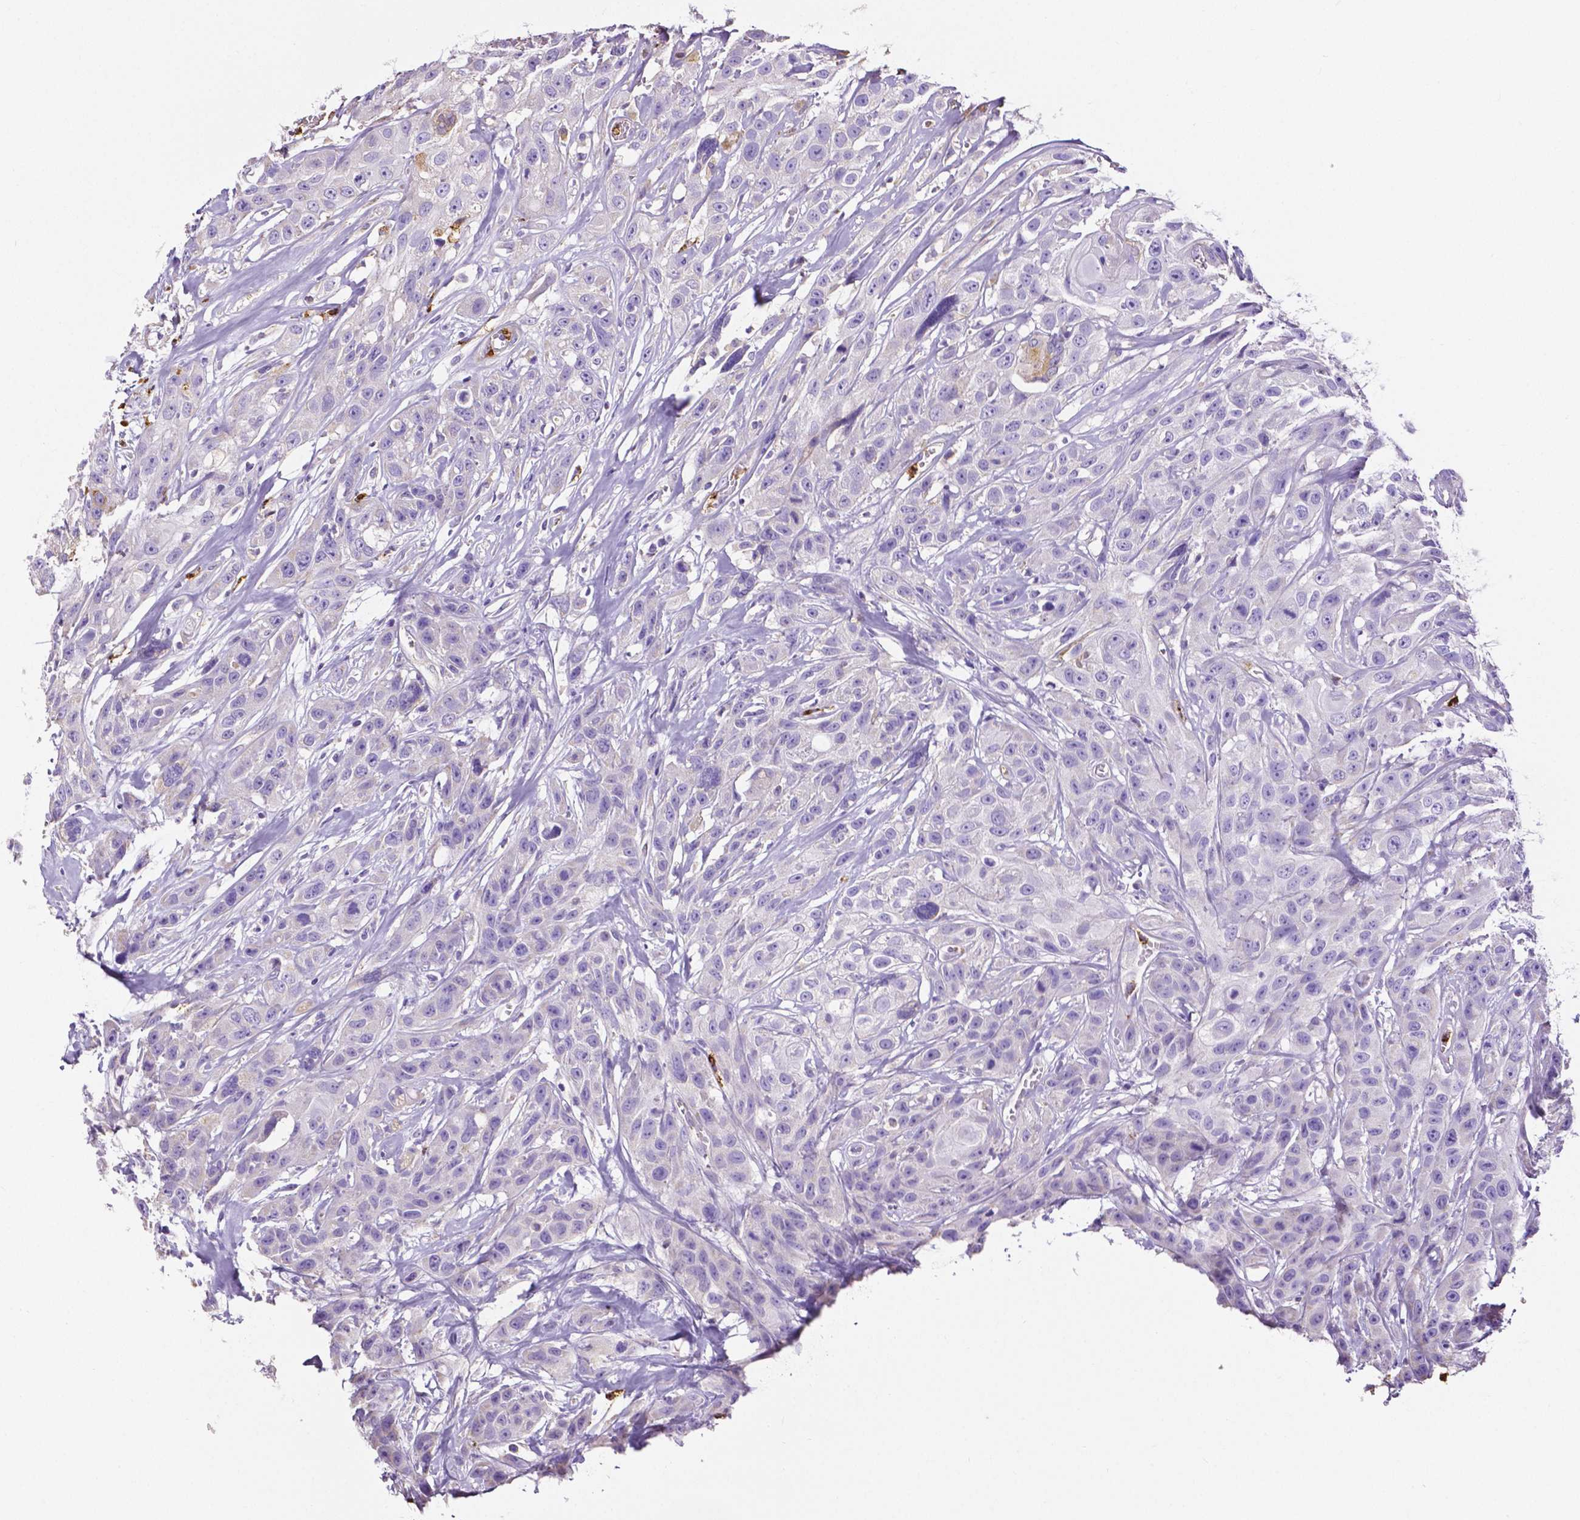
{"staining": {"intensity": "negative", "quantity": "none", "location": "none"}, "tissue": "head and neck cancer", "cell_type": "Tumor cells", "image_type": "cancer", "snomed": [{"axis": "morphology", "description": "Squamous cell carcinoma, NOS"}, {"axis": "topography", "description": "Head-Neck"}], "caption": "The micrograph demonstrates no staining of tumor cells in head and neck squamous cell carcinoma.", "gene": "MMP9", "patient": {"sex": "male", "age": 57}}